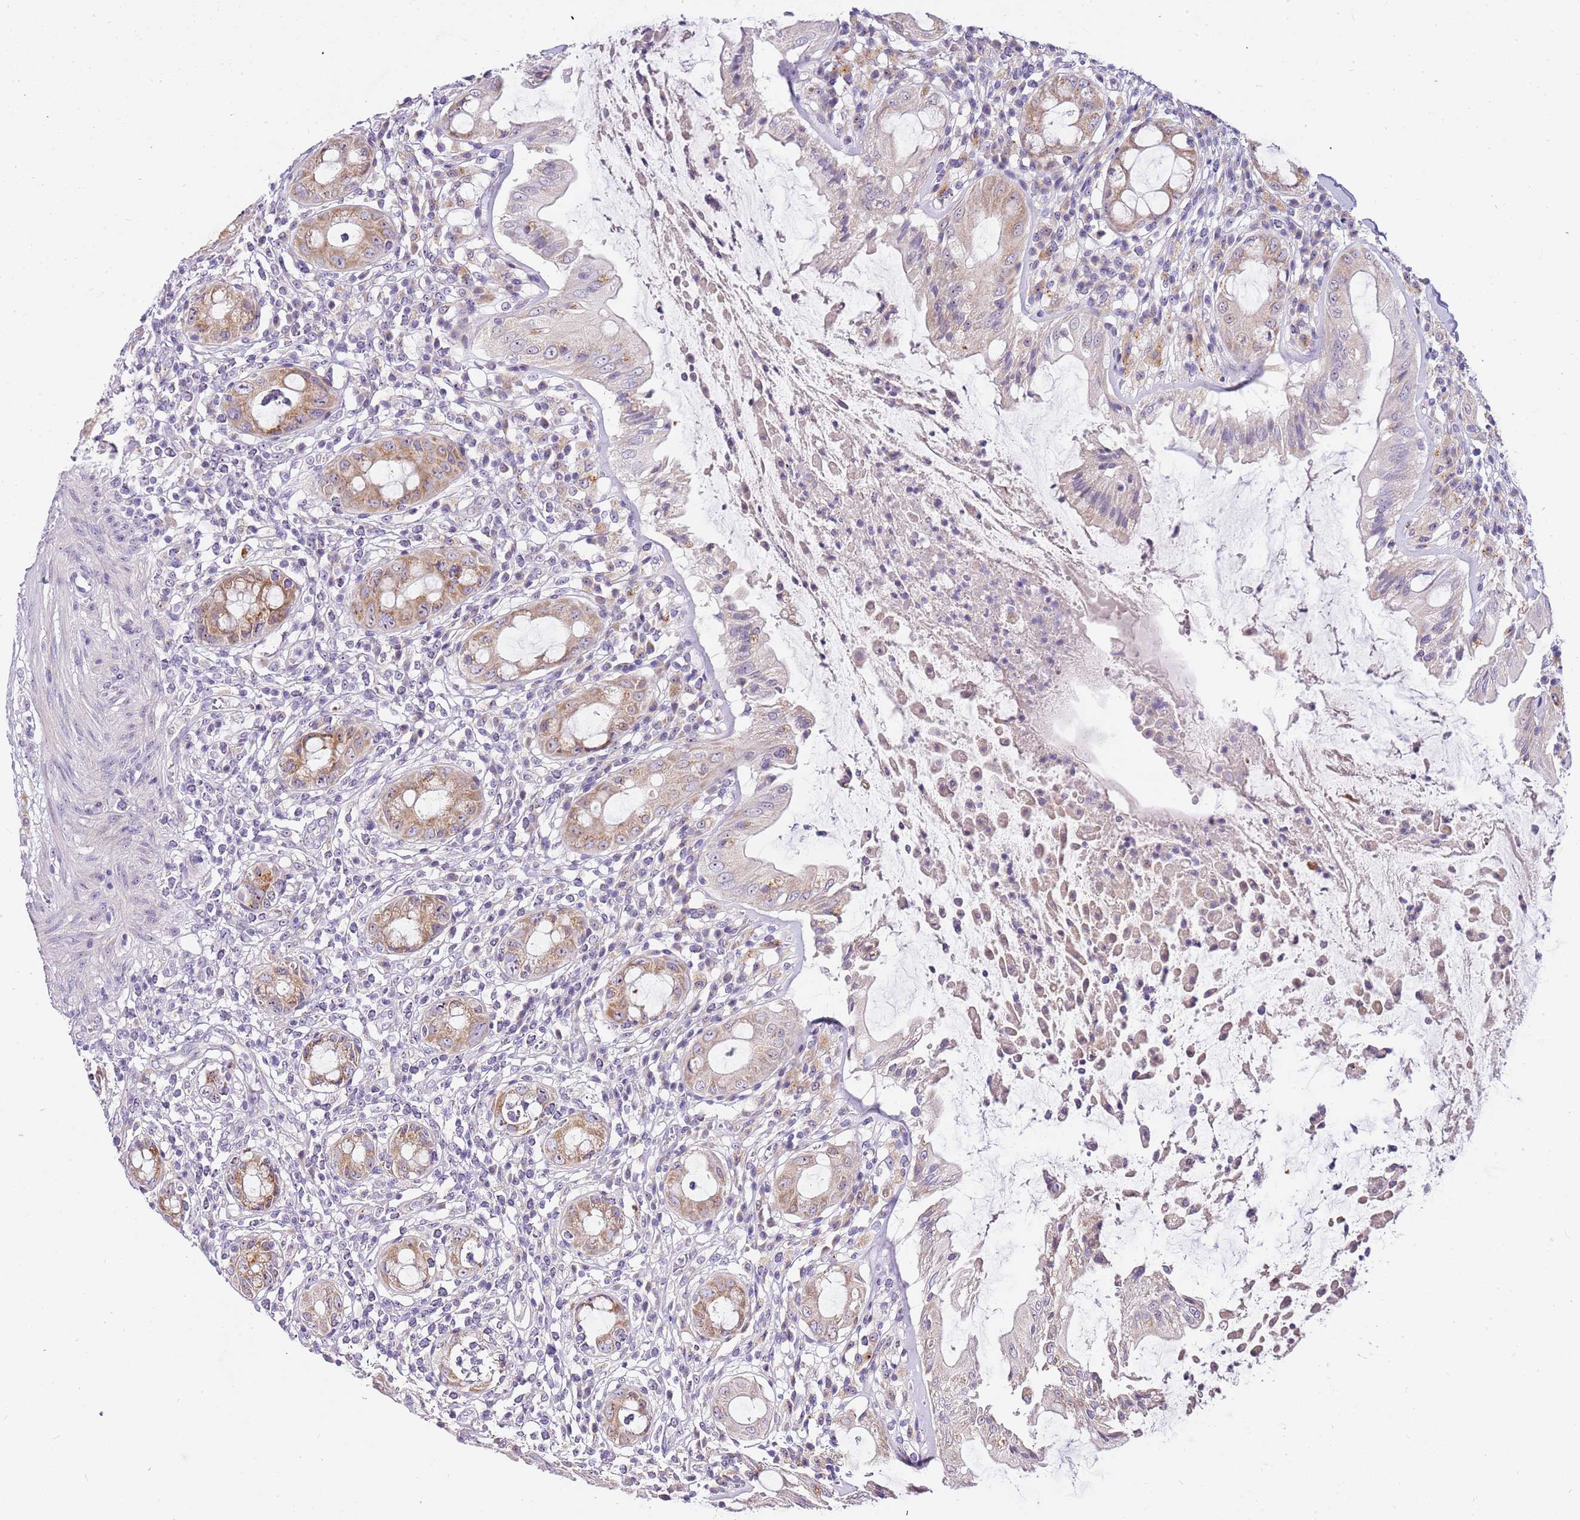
{"staining": {"intensity": "moderate", "quantity": ">75%", "location": "cytoplasmic/membranous"}, "tissue": "rectum", "cell_type": "Glandular cells", "image_type": "normal", "snomed": [{"axis": "morphology", "description": "Normal tissue, NOS"}, {"axis": "topography", "description": "Rectum"}], "caption": "Rectum stained with DAB (3,3'-diaminobenzidine) IHC demonstrates medium levels of moderate cytoplasmic/membranous positivity in about >75% of glandular cells.", "gene": "DNAJA3", "patient": {"sex": "female", "age": 57}}